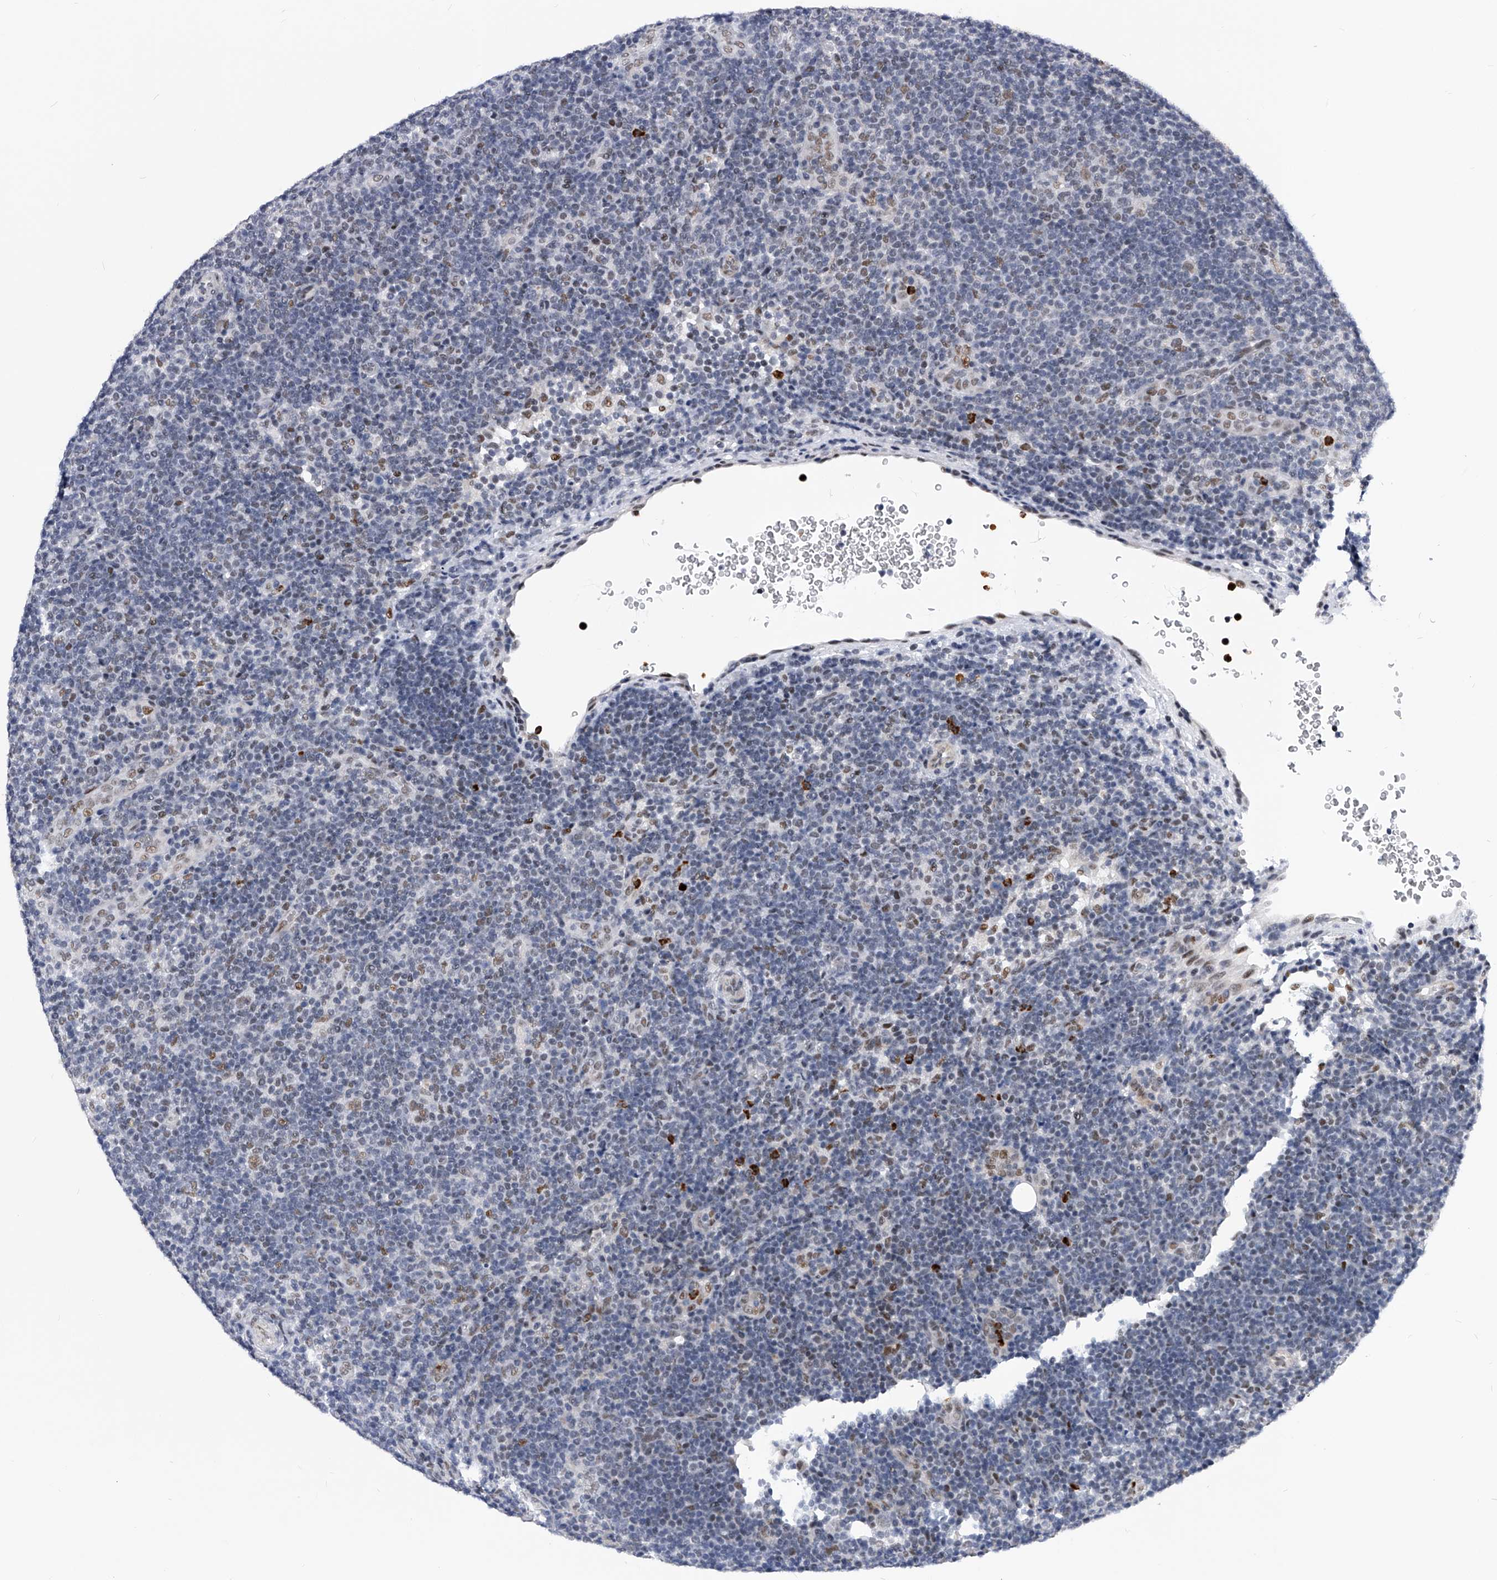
{"staining": {"intensity": "weak", "quantity": ">75%", "location": "nuclear"}, "tissue": "lymphoma", "cell_type": "Tumor cells", "image_type": "cancer", "snomed": [{"axis": "morphology", "description": "Hodgkin's disease, NOS"}, {"axis": "topography", "description": "Lymph node"}], "caption": "High-magnification brightfield microscopy of lymphoma stained with DAB (3,3'-diaminobenzidine) (brown) and counterstained with hematoxylin (blue). tumor cells exhibit weak nuclear staining is appreciated in approximately>75% of cells.", "gene": "TESK2", "patient": {"sex": "female", "age": 57}}